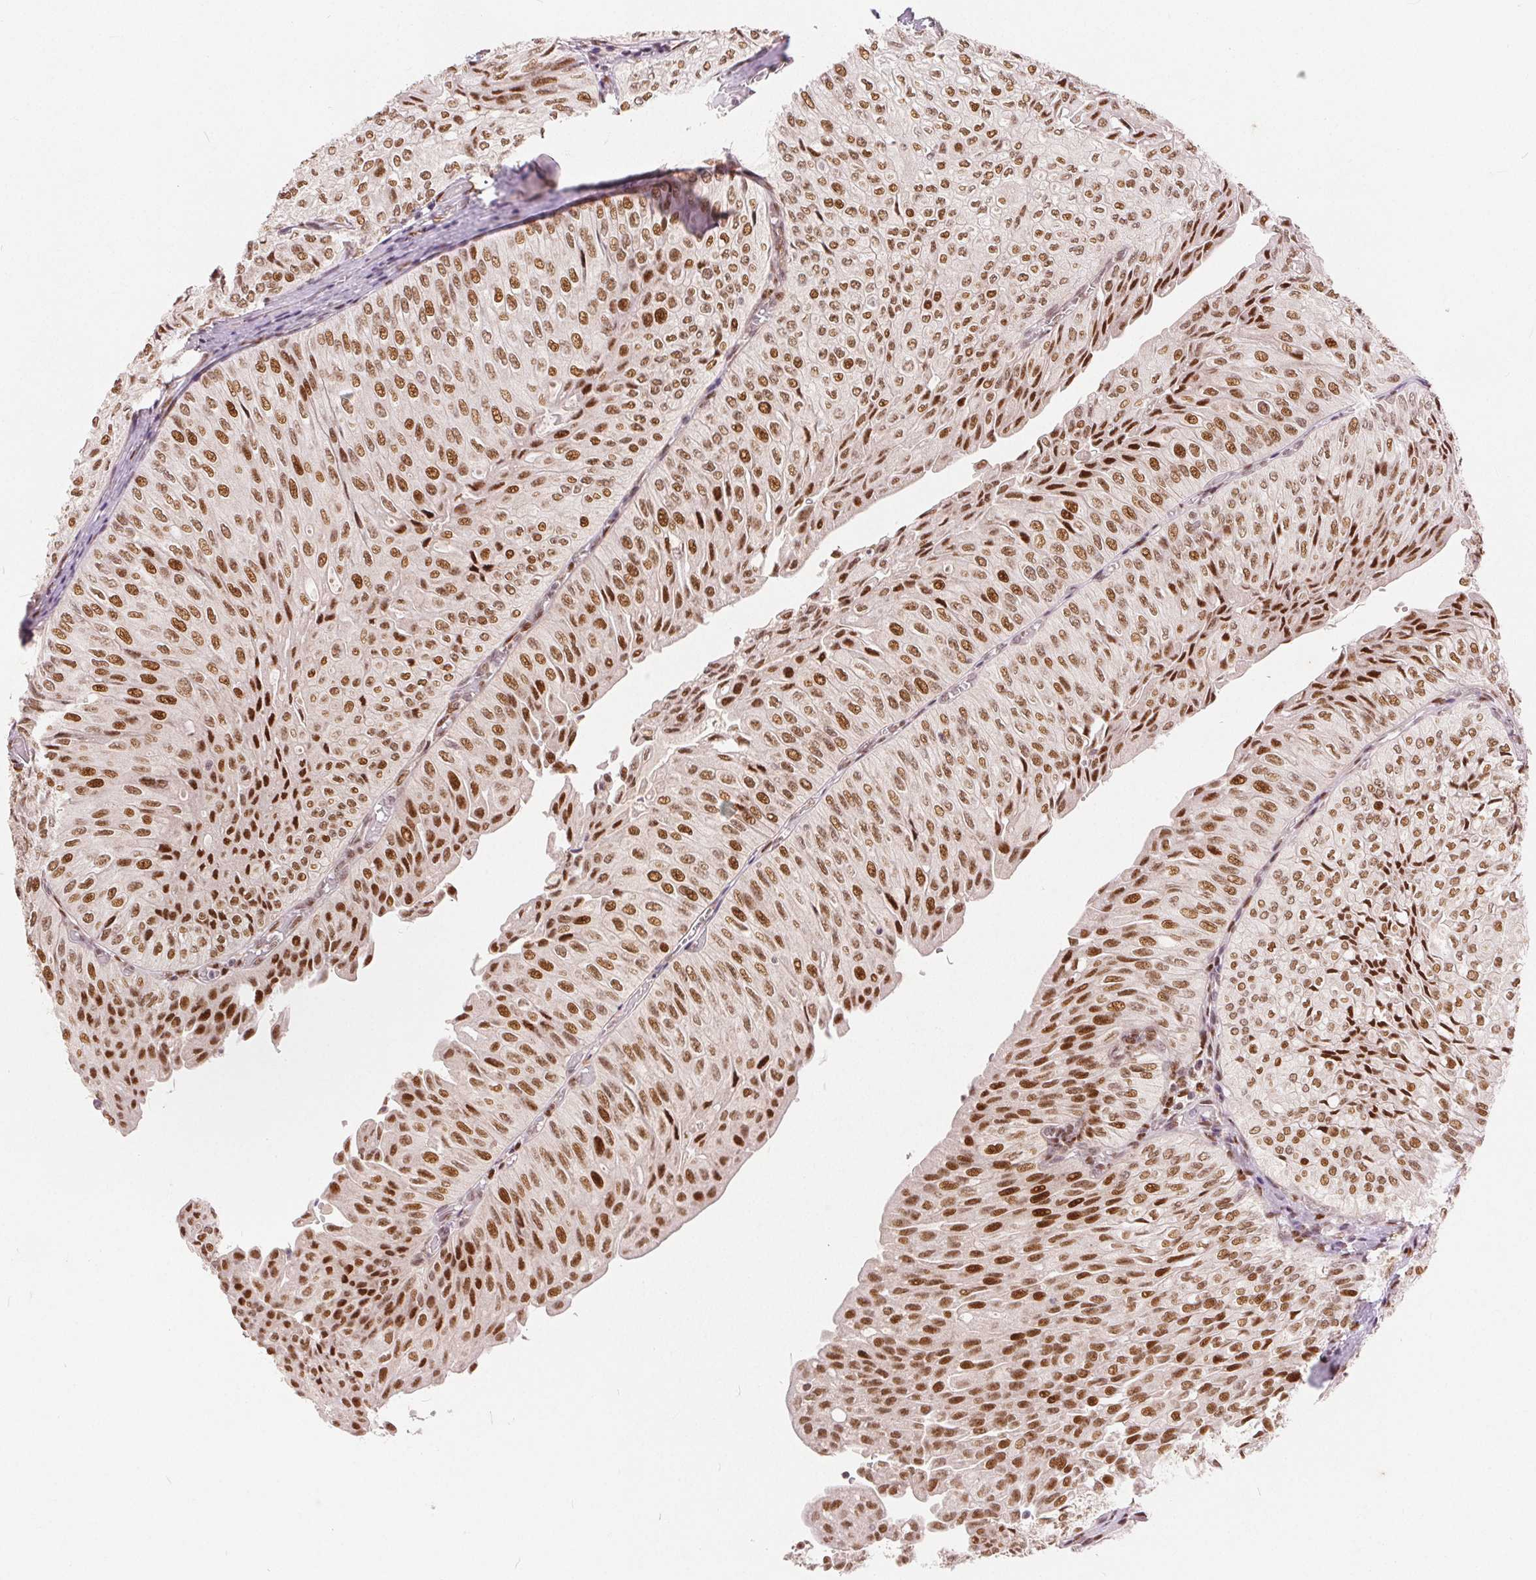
{"staining": {"intensity": "moderate", "quantity": ">75%", "location": "nuclear"}, "tissue": "urothelial cancer", "cell_type": "Tumor cells", "image_type": "cancer", "snomed": [{"axis": "morphology", "description": "Urothelial carcinoma, NOS"}, {"axis": "topography", "description": "Urinary bladder"}], "caption": "This image demonstrates transitional cell carcinoma stained with immunohistochemistry to label a protein in brown. The nuclear of tumor cells show moderate positivity for the protein. Nuclei are counter-stained blue.", "gene": "ZNF703", "patient": {"sex": "male", "age": 62}}